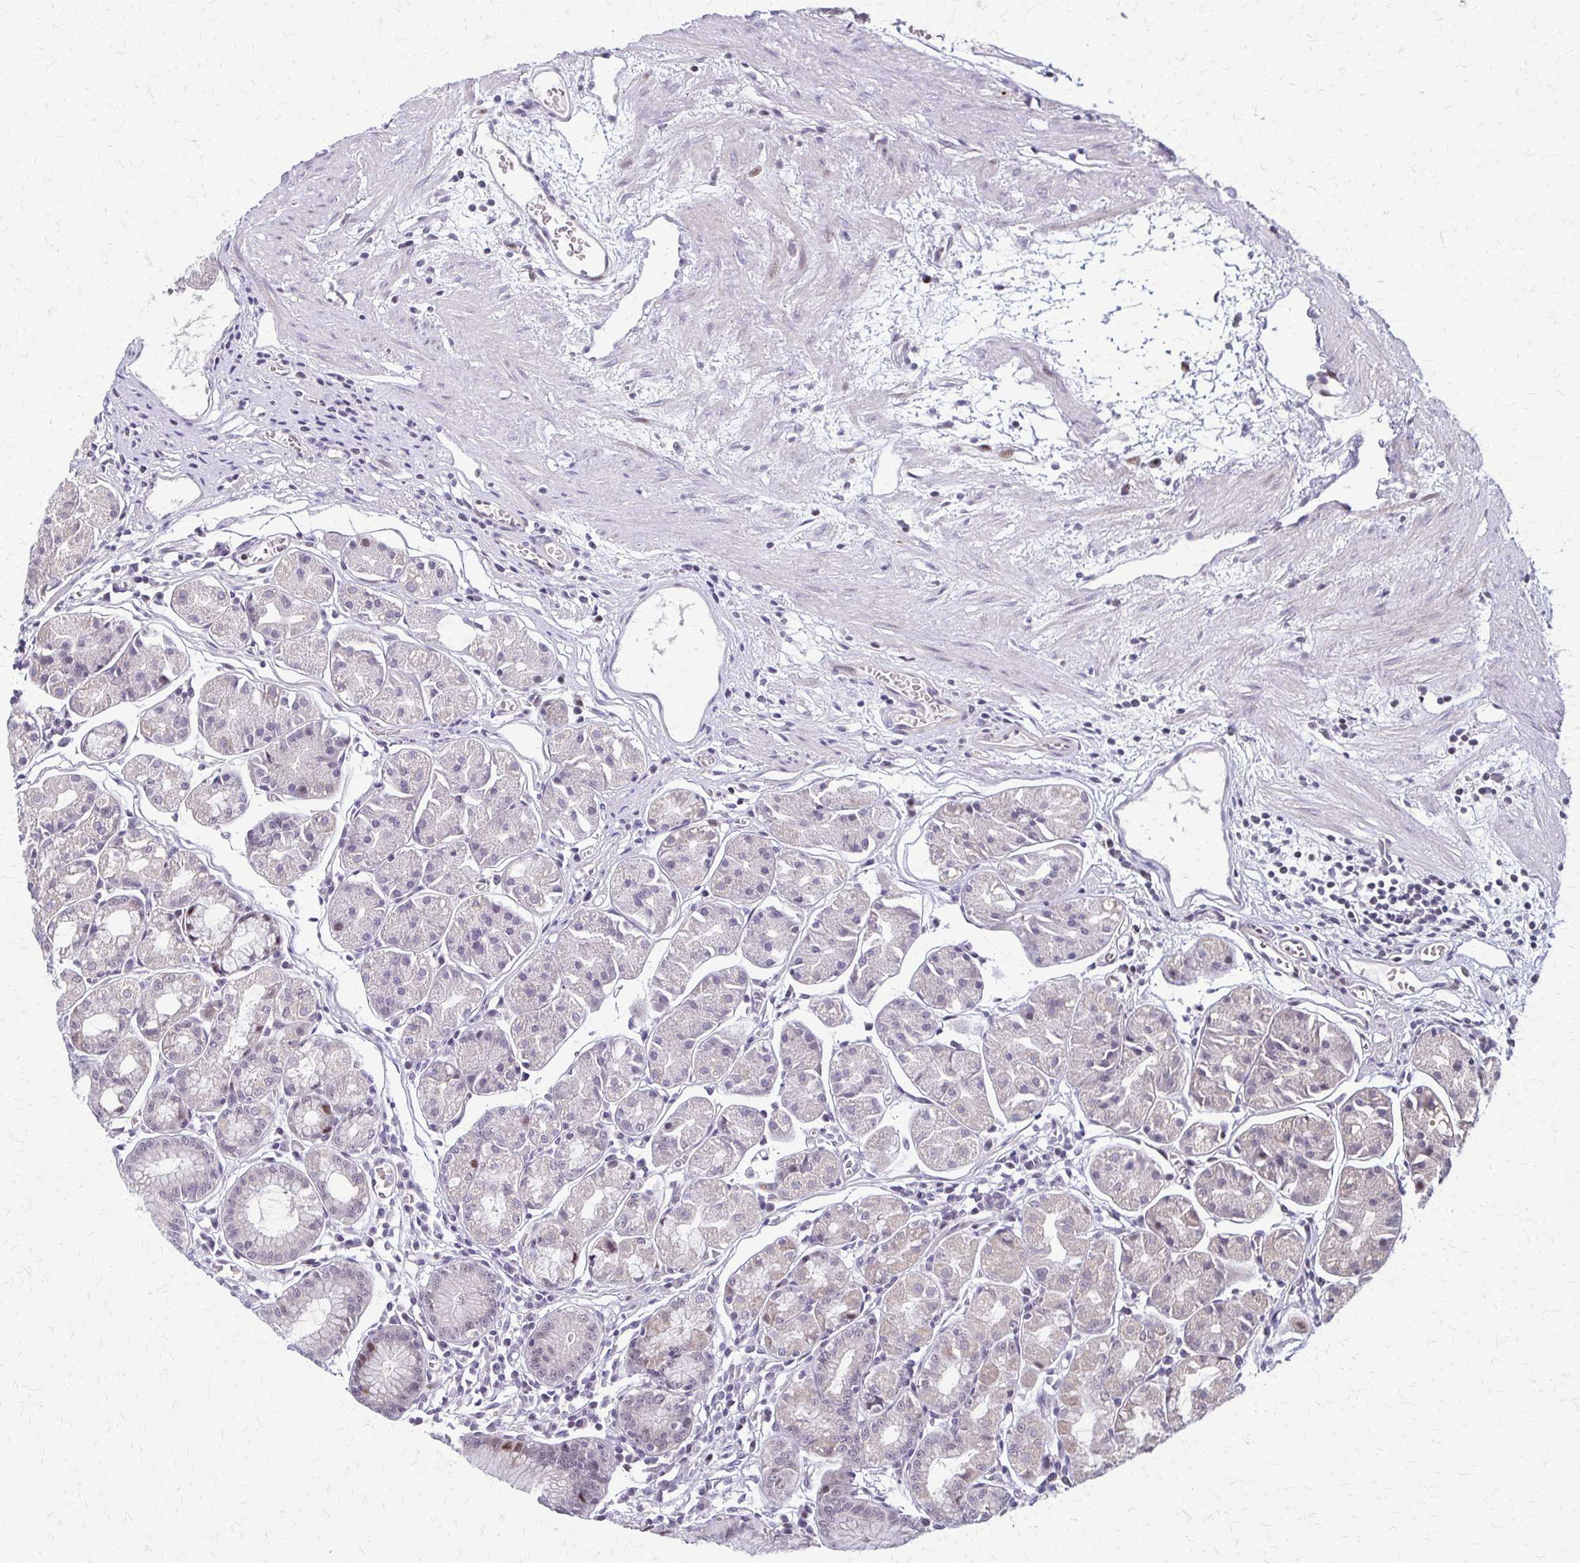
{"staining": {"intensity": "moderate", "quantity": "<25%", "location": "nuclear"}, "tissue": "stomach", "cell_type": "Glandular cells", "image_type": "normal", "snomed": [{"axis": "morphology", "description": "Normal tissue, NOS"}, {"axis": "topography", "description": "Stomach"}], "caption": "Unremarkable stomach reveals moderate nuclear positivity in approximately <25% of glandular cells, visualized by immunohistochemistry.", "gene": "TRIR", "patient": {"sex": "male", "age": 55}}